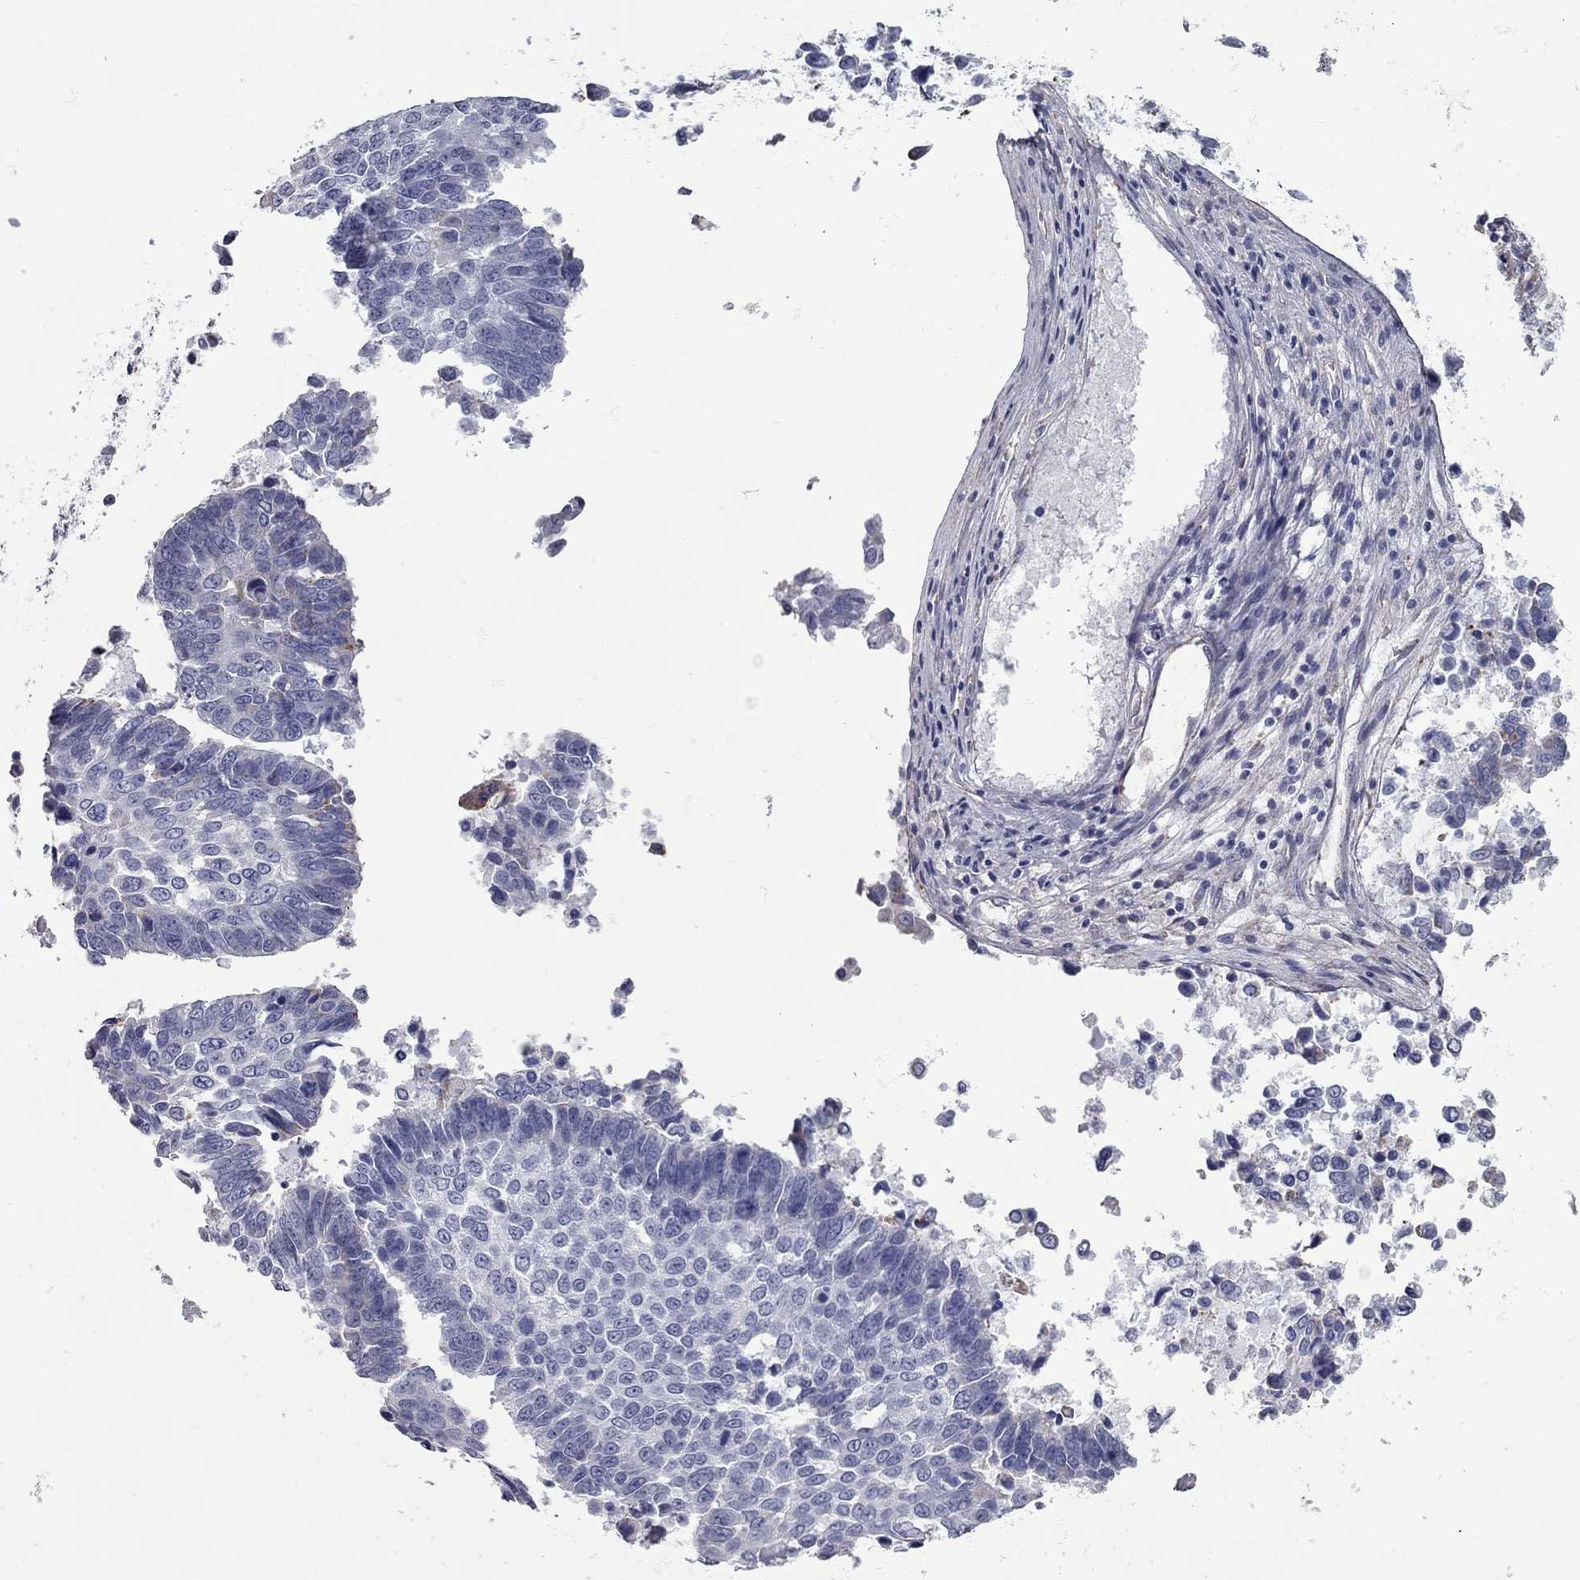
{"staining": {"intensity": "negative", "quantity": "none", "location": "none"}, "tissue": "lung cancer", "cell_type": "Tumor cells", "image_type": "cancer", "snomed": [{"axis": "morphology", "description": "Squamous cell carcinoma, NOS"}, {"axis": "topography", "description": "Lung"}], "caption": "Immunohistochemical staining of lung cancer (squamous cell carcinoma) demonstrates no significant staining in tumor cells. Brightfield microscopy of immunohistochemistry (IHC) stained with DAB (3,3'-diaminobenzidine) (brown) and hematoxylin (blue), captured at high magnification.", "gene": "XAGE2", "patient": {"sex": "male", "age": 73}}